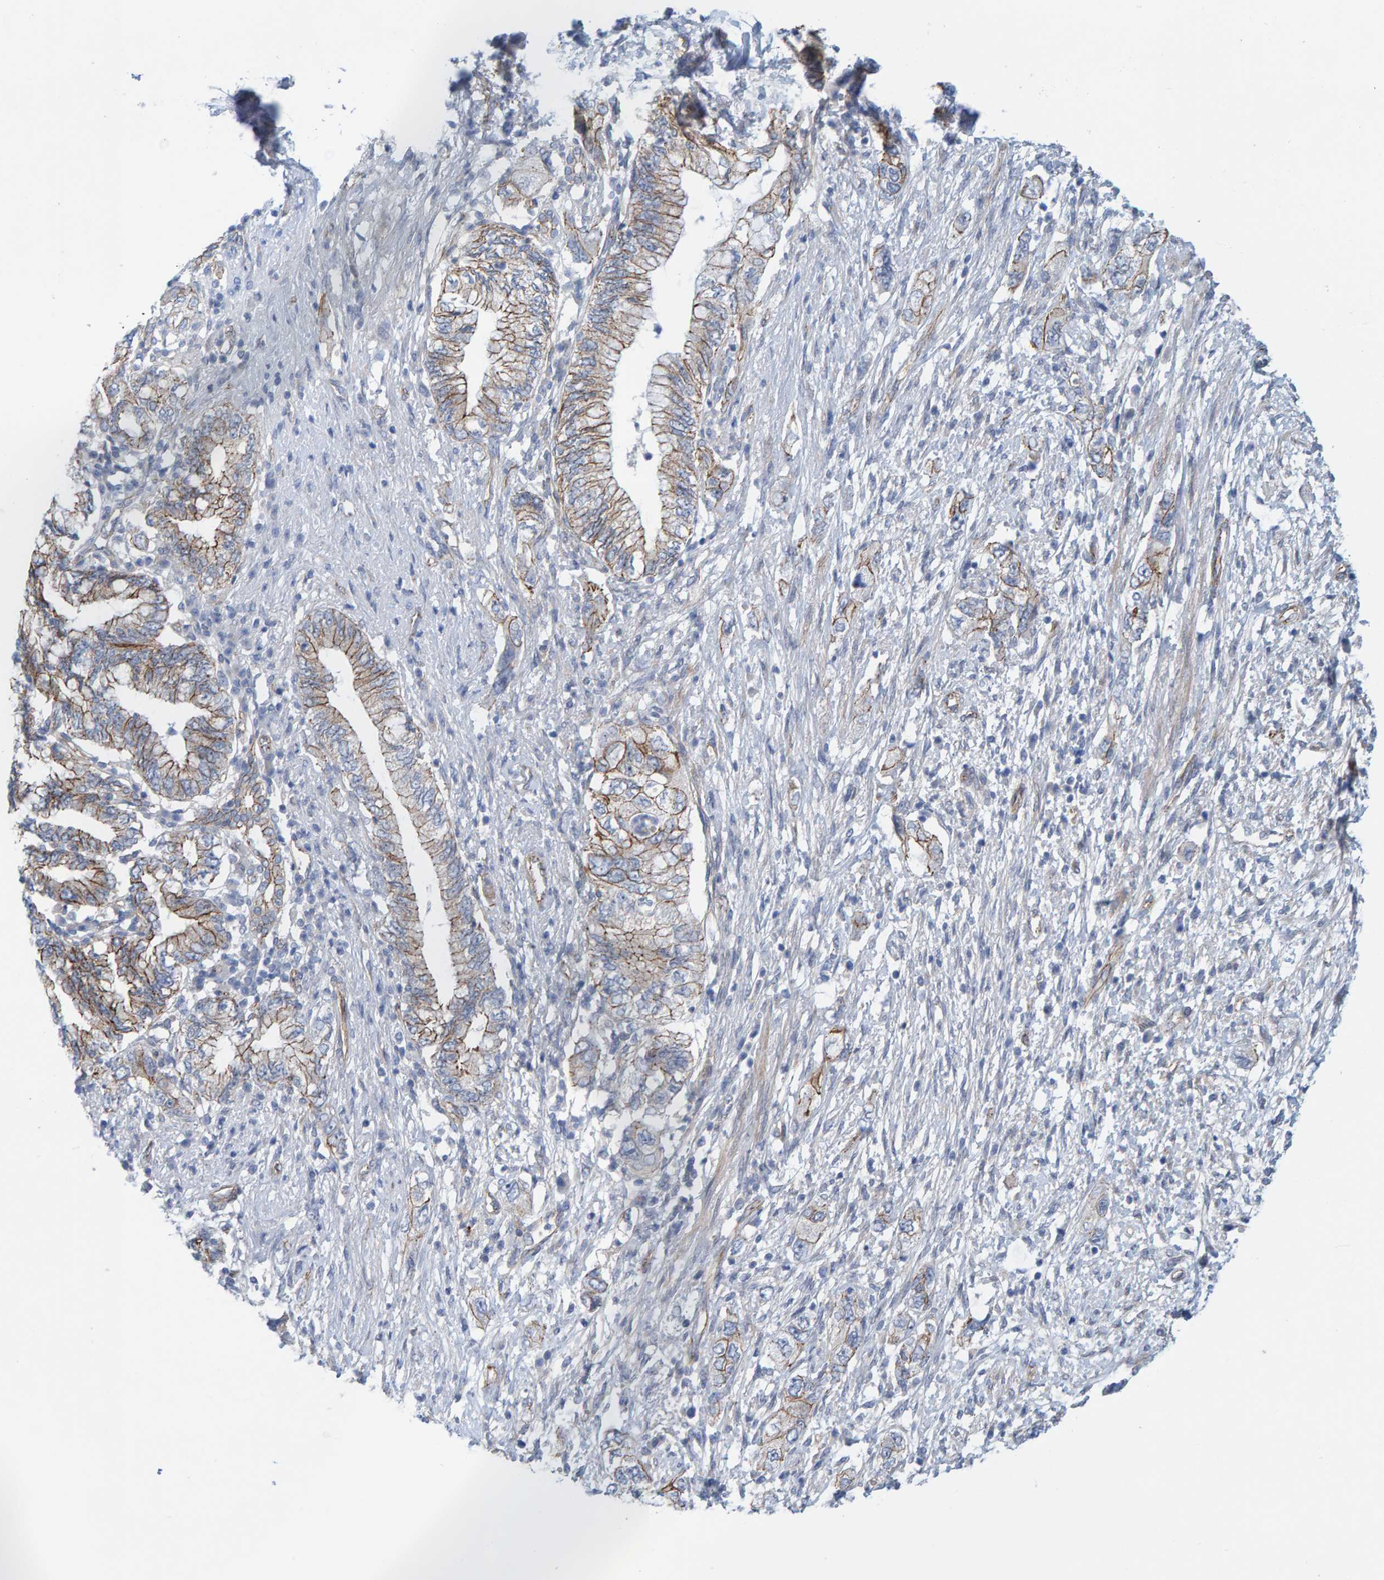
{"staining": {"intensity": "moderate", "quantity": "<25%", "location": "cytoplasmic/membranous"}, "tissue": "pancreatic cancer", "cell_type": "Tumor cells", "image_type": "cancer", "snomed": [{"axis": "morphology", "description": "Adenocarcinoma, NOS"}, {"axis": "topography", "description": "Pancreas"}], "caption": "Protein staining displays moderate cytoplasmic/membranous positivity in approximately <25% of tumor cells in pancreatic cancer.", "gene": "KRBA2", "patient": {"sex": "female", "age": 73}}